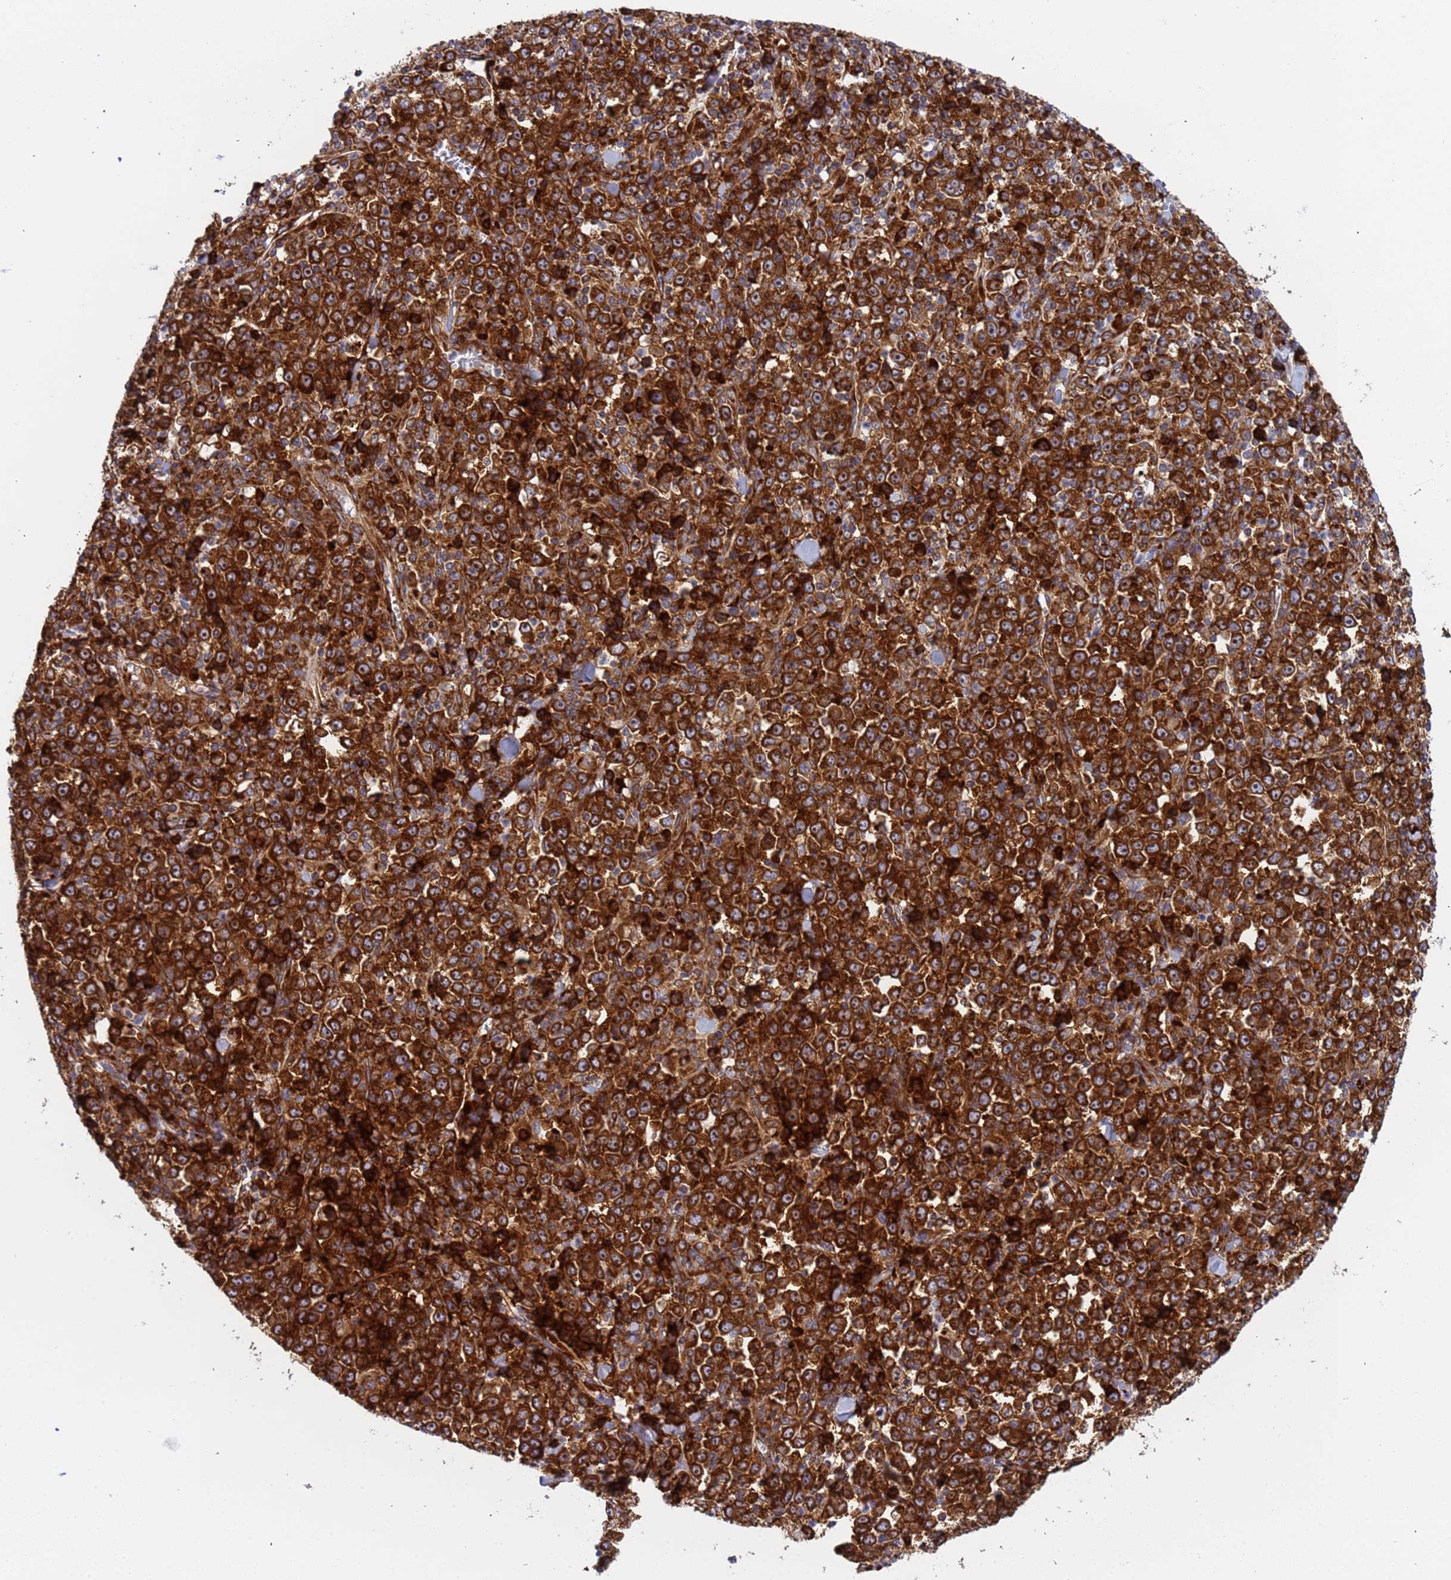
{"staining": {"intensity": "strong", "quantity": ">75%", "location": "cytoplasmic/membranous,nuclear"}, "tissue": "stomach cancer", "cell_type": "Tumor cells", "image_type": "cancer", "snomed": [{"axis": "morphology", "description": "Normal tissue, NOS"}, {"axis": "morphology", "description": "Adenocarcinoma, NOS"}, {"axis": "topography", "description": "Stomach, upper"}, {"axis": "topography", "description": "Stomach"}], "caption": "Immunohistochemical staining of human adenocarcinoma (stomach) demonstrates high levels of strong cytoplasmic/membranous and nuclear expression in approximately >75% of tumor cells. Nuclei are stained in blue.", "gene": "RPL36", "patient": {"sex": "male", "age": 59}}